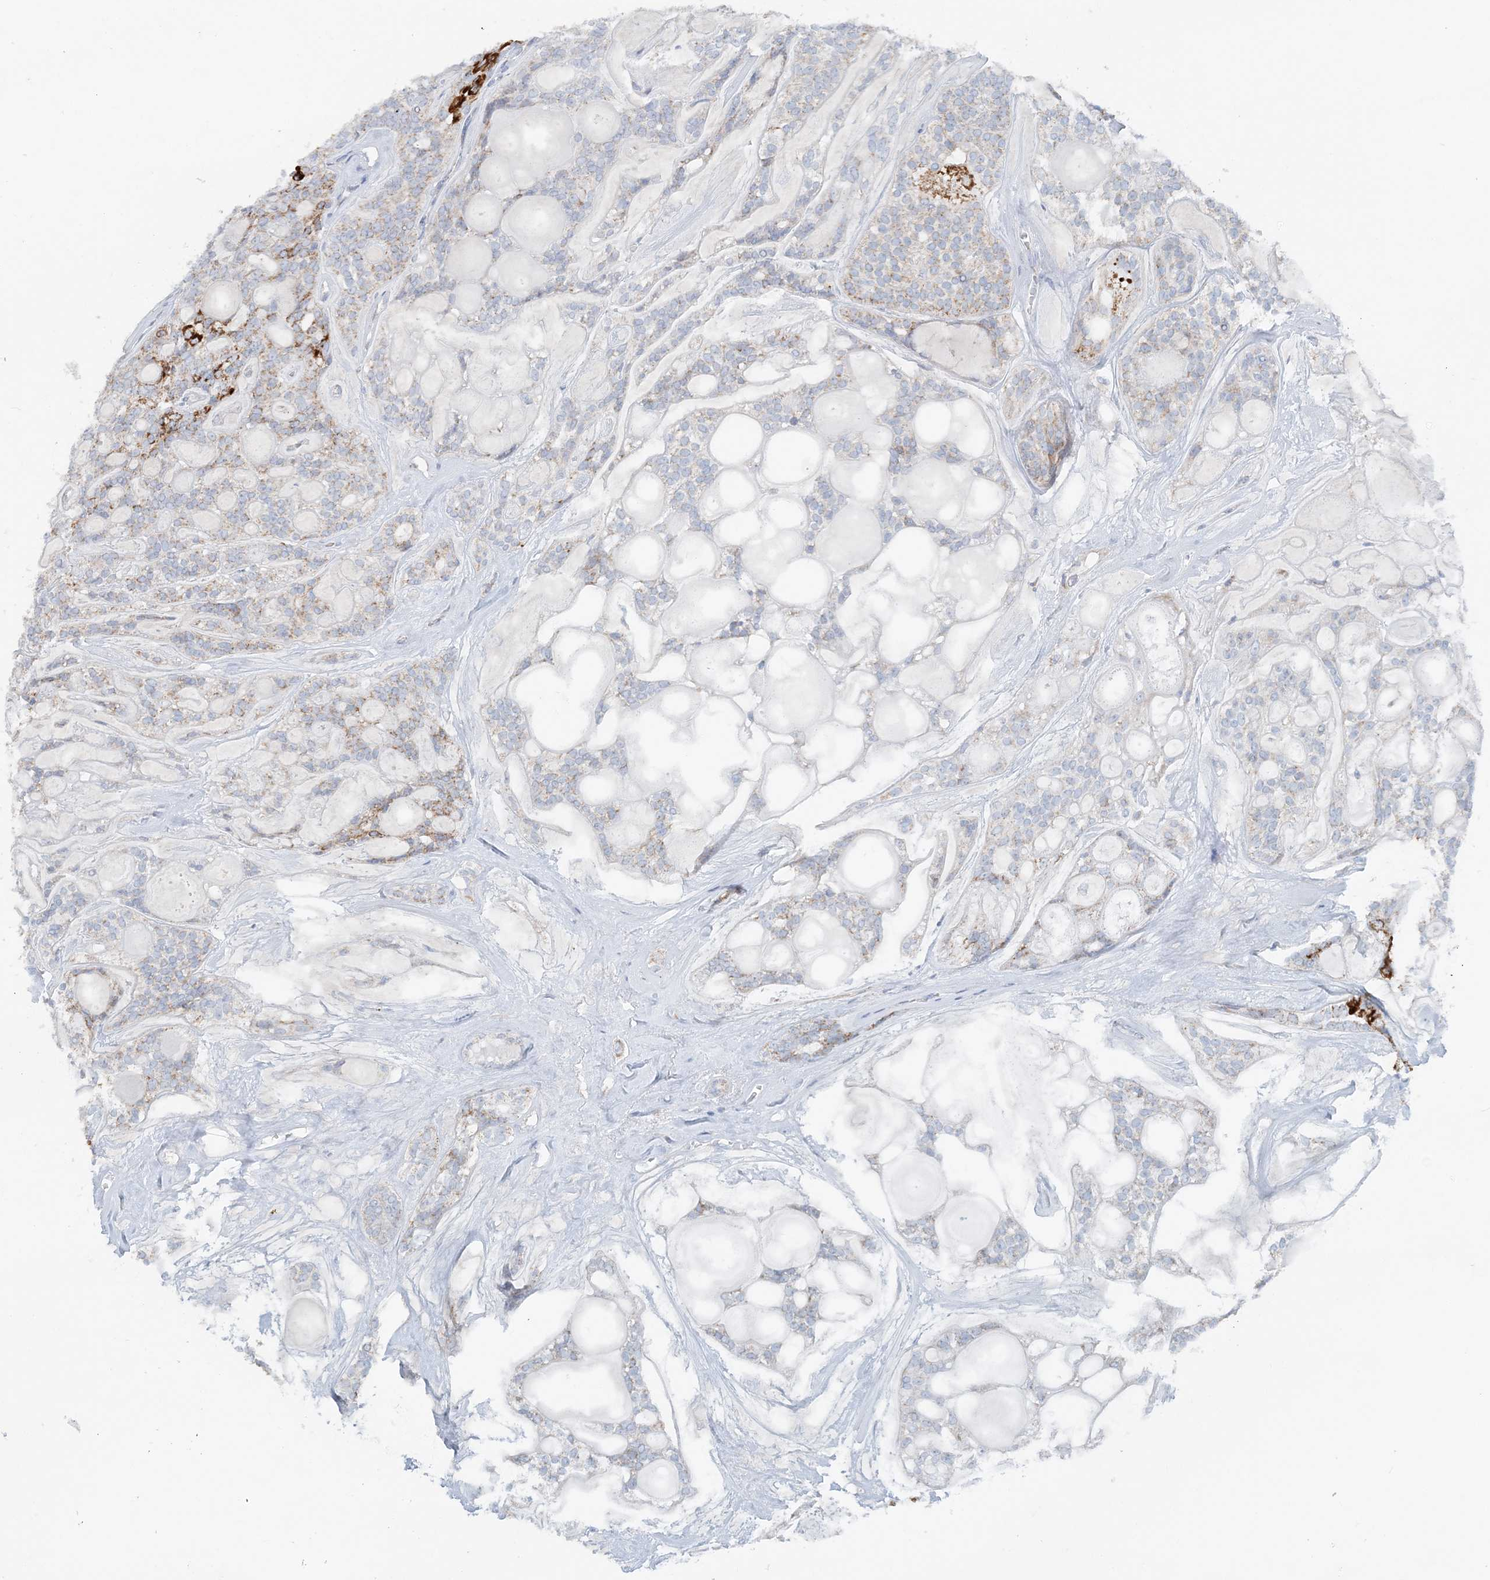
{"staining": {"intensity": "moderate", "quantity": "<25%", "location": "cytoplasmic/membranous"}, "tissue": "head and neck cancer", "cell_type": "Tumor cells", "image_type": "cancer", "snomed": [{"axis": "morphology", "description": "Adenocarcinoma, NOS"}, {"axis": "topography", "description": "Head-Neck"}], "caption": "This histopathology image shows adenocarcinoma (head and neck) stained with immunohistochemistry to label a protein in brown. The cytoplasmic/membranous of tumor cells show moderate positivity for the protein. Nuclei are counter-stained blue.", "gene": "PCCB", "patient": {"sex": "male", "age": 66}}